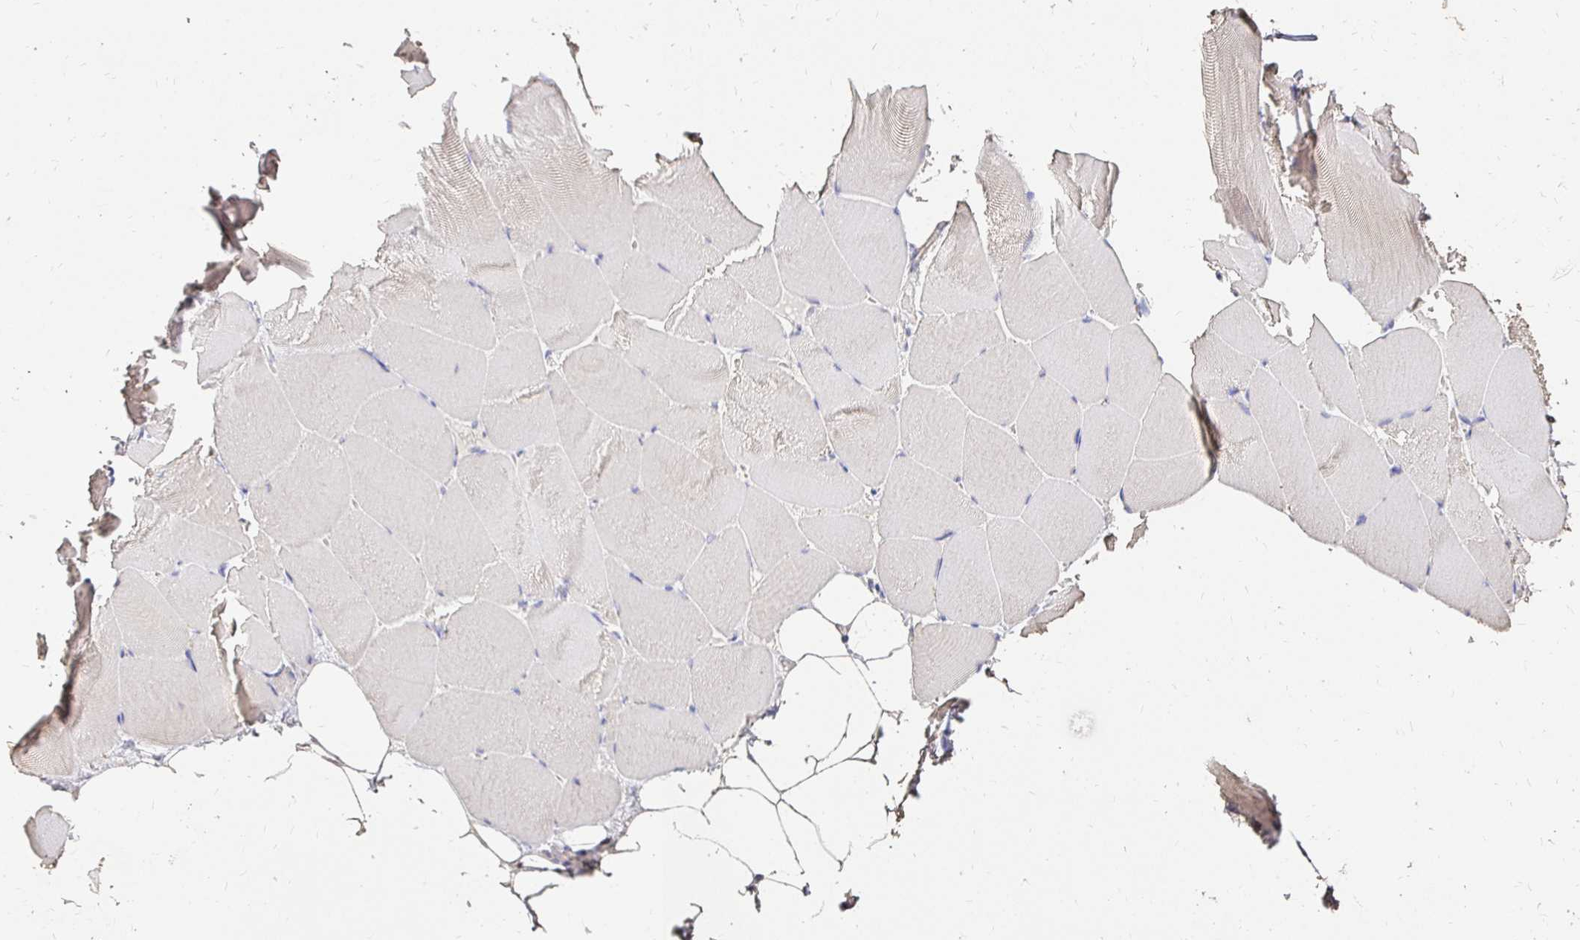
{"staining": {"intensity": "negative", "quantity": "none", "location": "none"}, "tissue": "skeletal muscle", "cell_type": "Myocytes", "image_type": "normal", "snomed": [{"axis": "morphology", "description": "Normal tissue, NOS"}, {"axis": "topography", "description": "Skeletal muscle"}], "caption": "Human skeletal muscle stained for a protein using immunohistochemistry (IHC) exhibits no staining in myocytes.", "gene": "UGT1A6", "patient": {"sex": "female", "age": 64}}